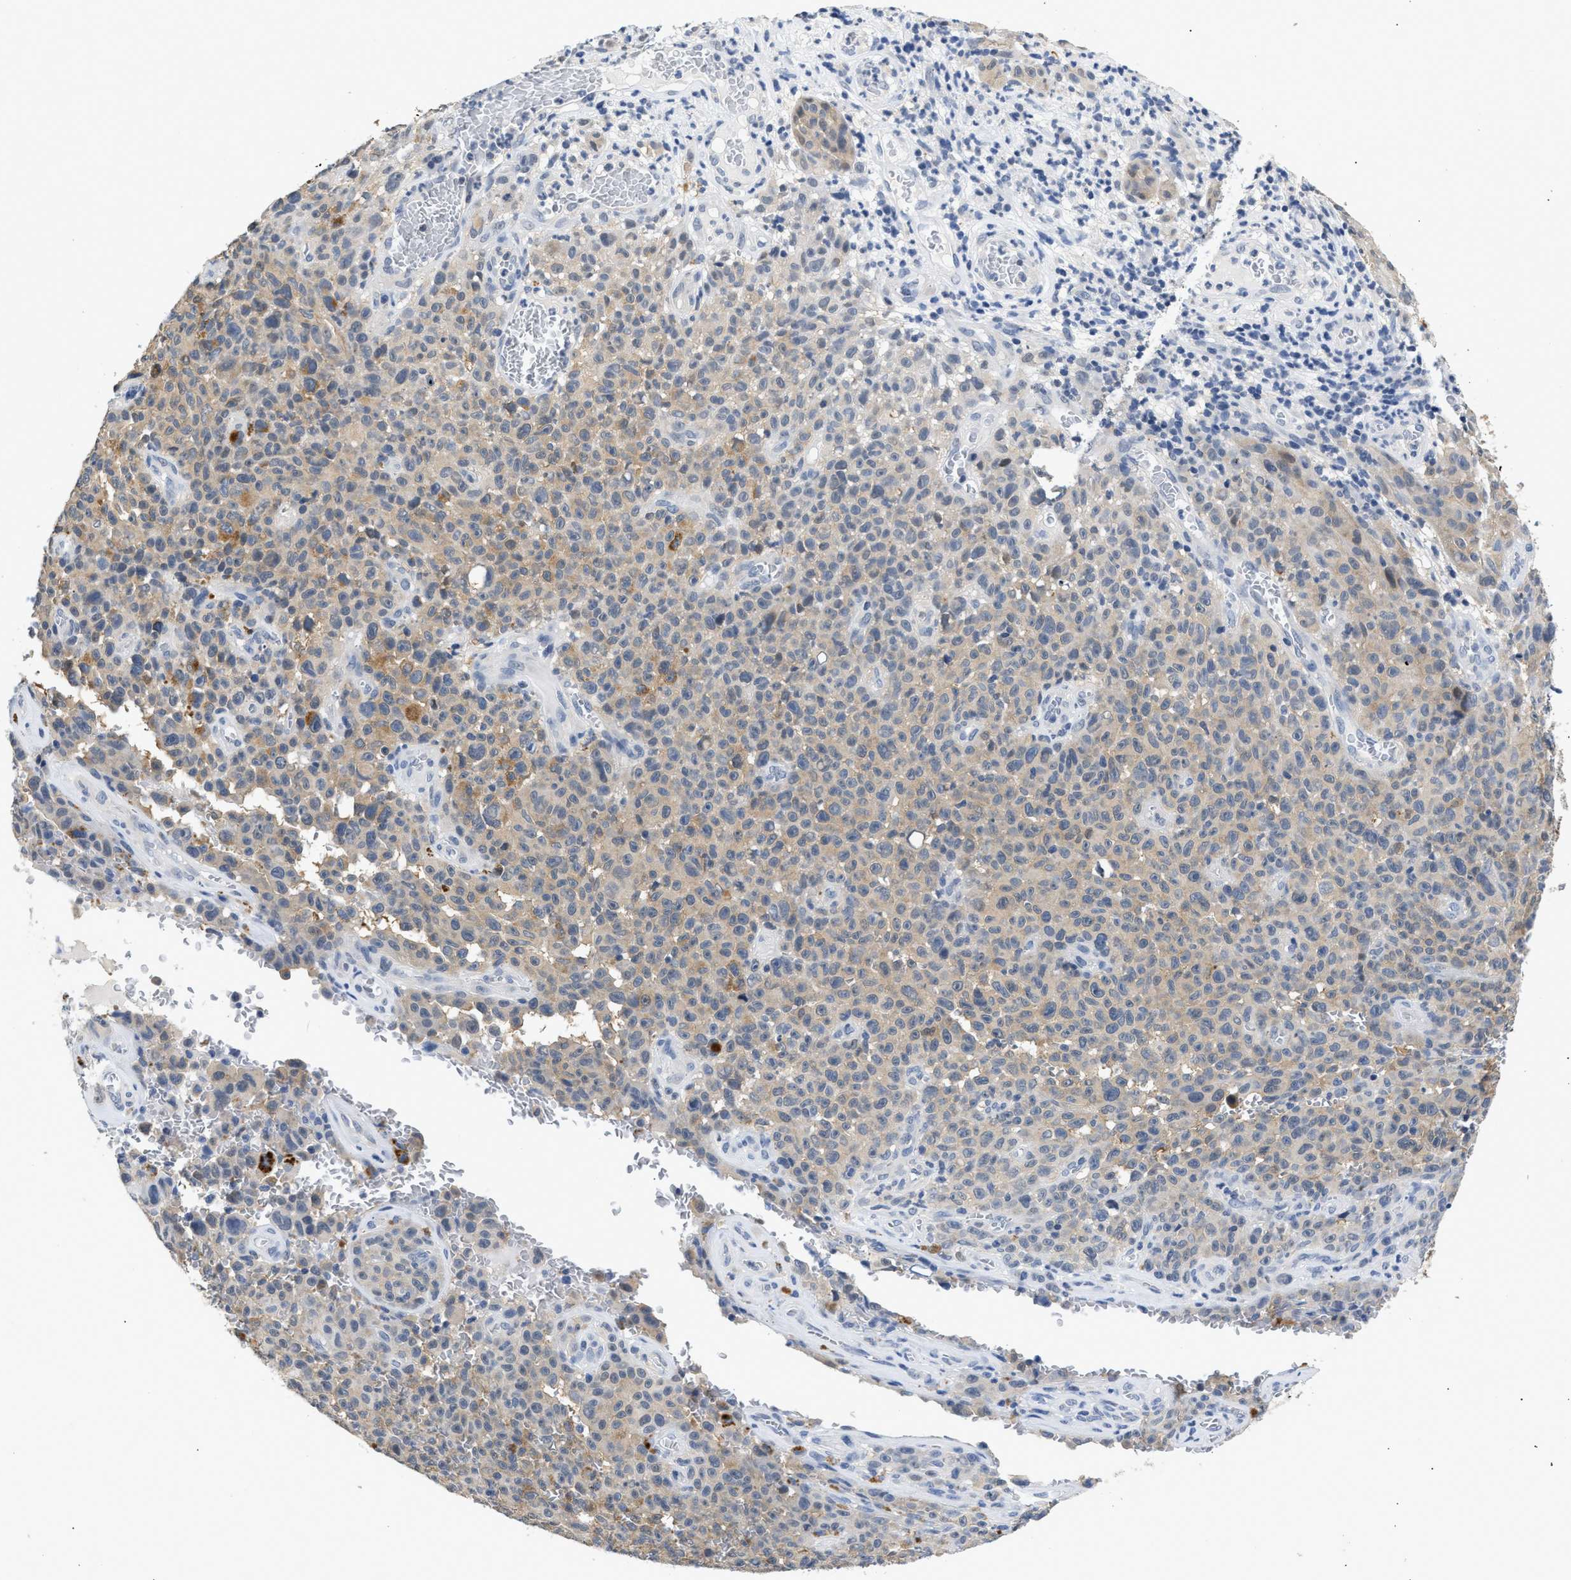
{"staining": {"intensity": "weak", "quantity": "25%-75%", "location": "cytoplasmic/membranous"}, "tissue": "melanoma", "cell_type": "Tumor cells", "image_type": "cancer", "snomed": [{"axis": "morphology", "description": "Malignant melanoma, NOS"}, {"axis": "topography", "description": "Skin"}], "caption": "This is a histology image of immunohistochemistry (IHC) staining of malignant melanoma, which shows weak positivity in the cytoplasmic/membranous of tumor cells.", "gene": "PPM1L", "patient": {"sex": "female", "age": 82}}